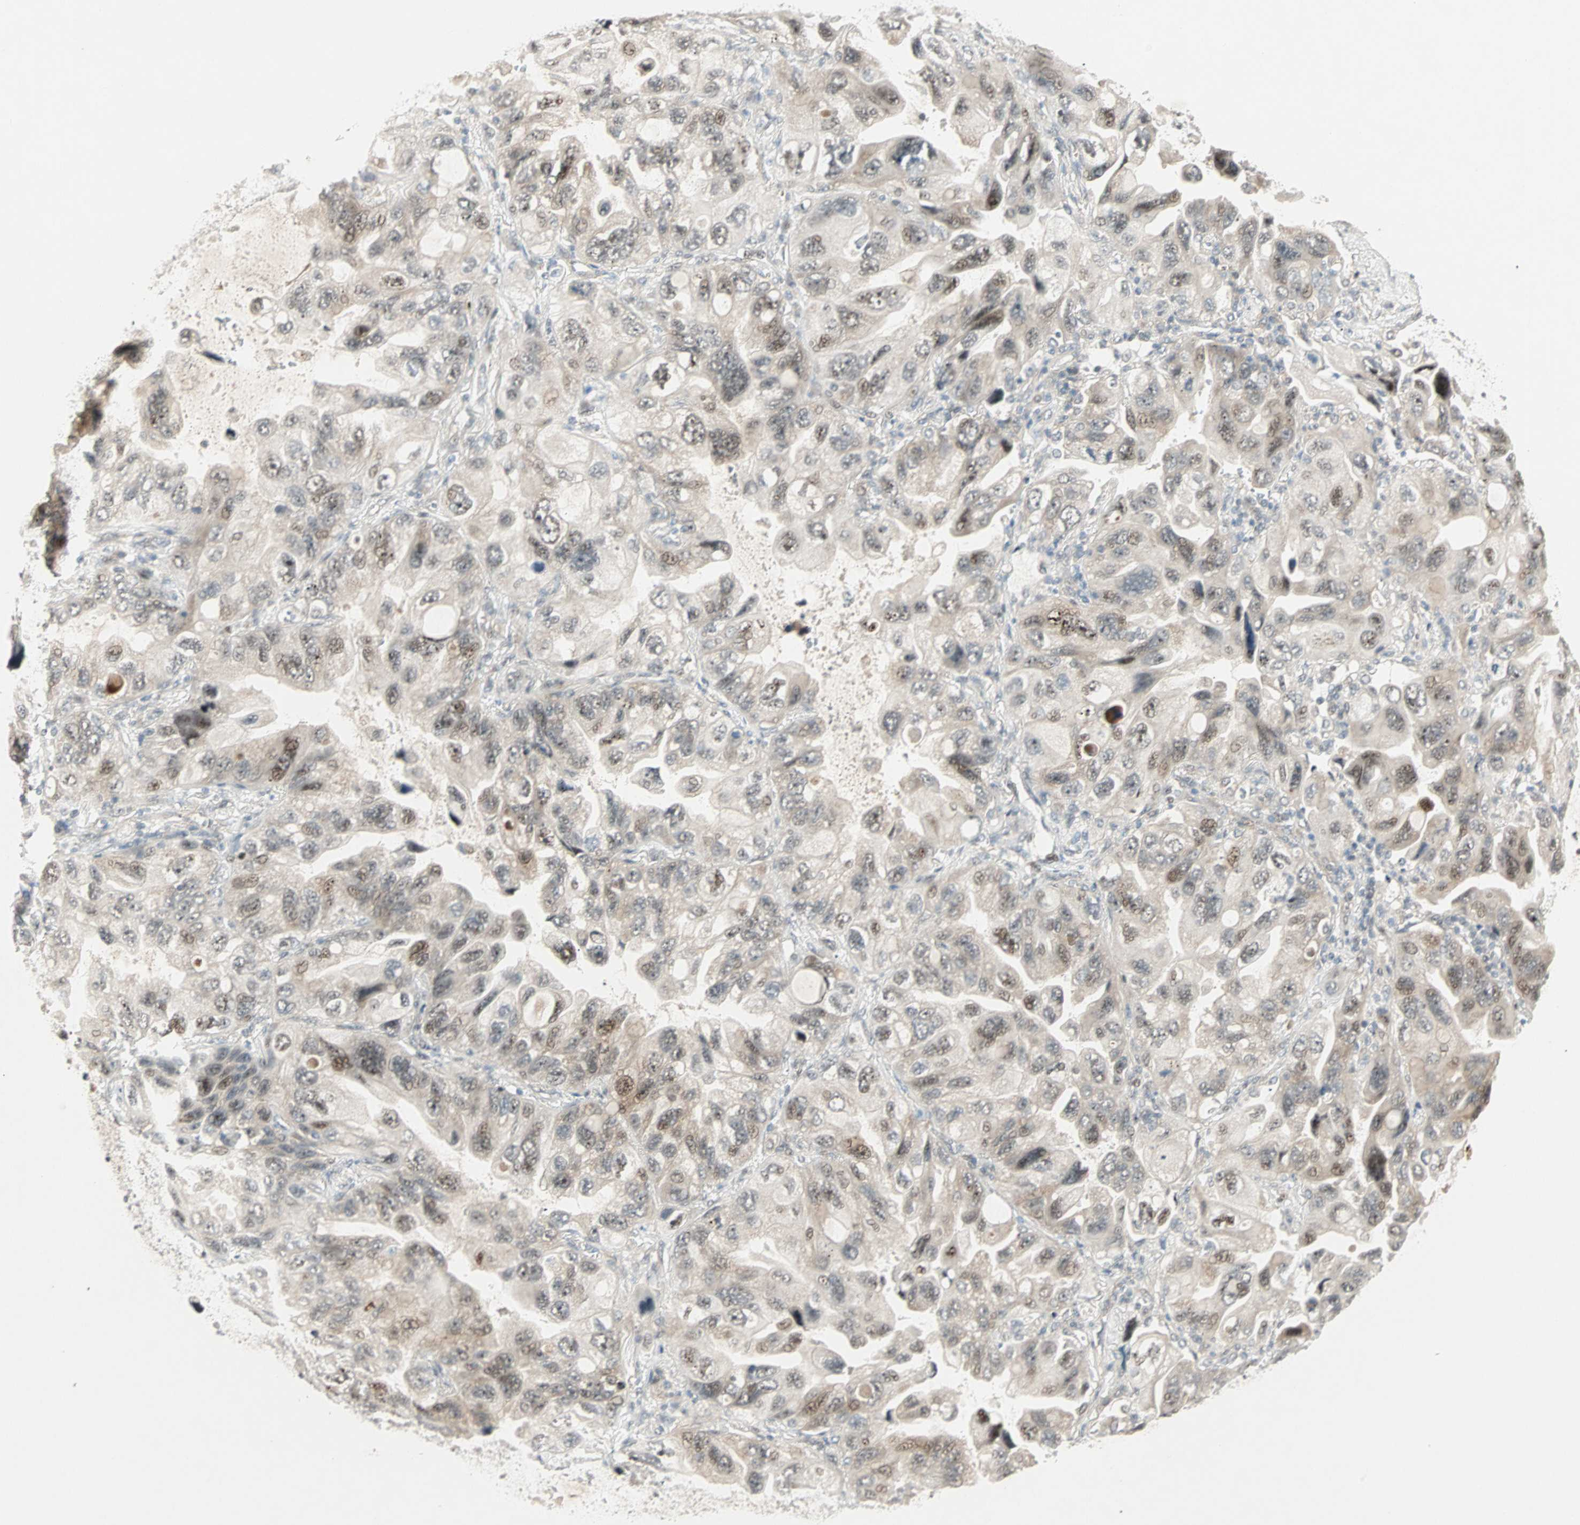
{"staining": {"intensity": "weak", "quantity": "25%-75%", "location": "nuclear"}, "tissue": "lung cancer", "cell_type": "Tumor cells", "image_type": "cancer", "snomed": [{"axis": "morphology", "description": "Squamous cell carcinoma, NOS"}, {"axis": "topography", "description": "Lung"}], "caption": "The histopathology image demonstrates a brown stain indicating the presence of a protein in the nuclear of tumor cells in lung cancer.", "gene": "ACSL5", "patient": {"sex": "female", "age": 73}}